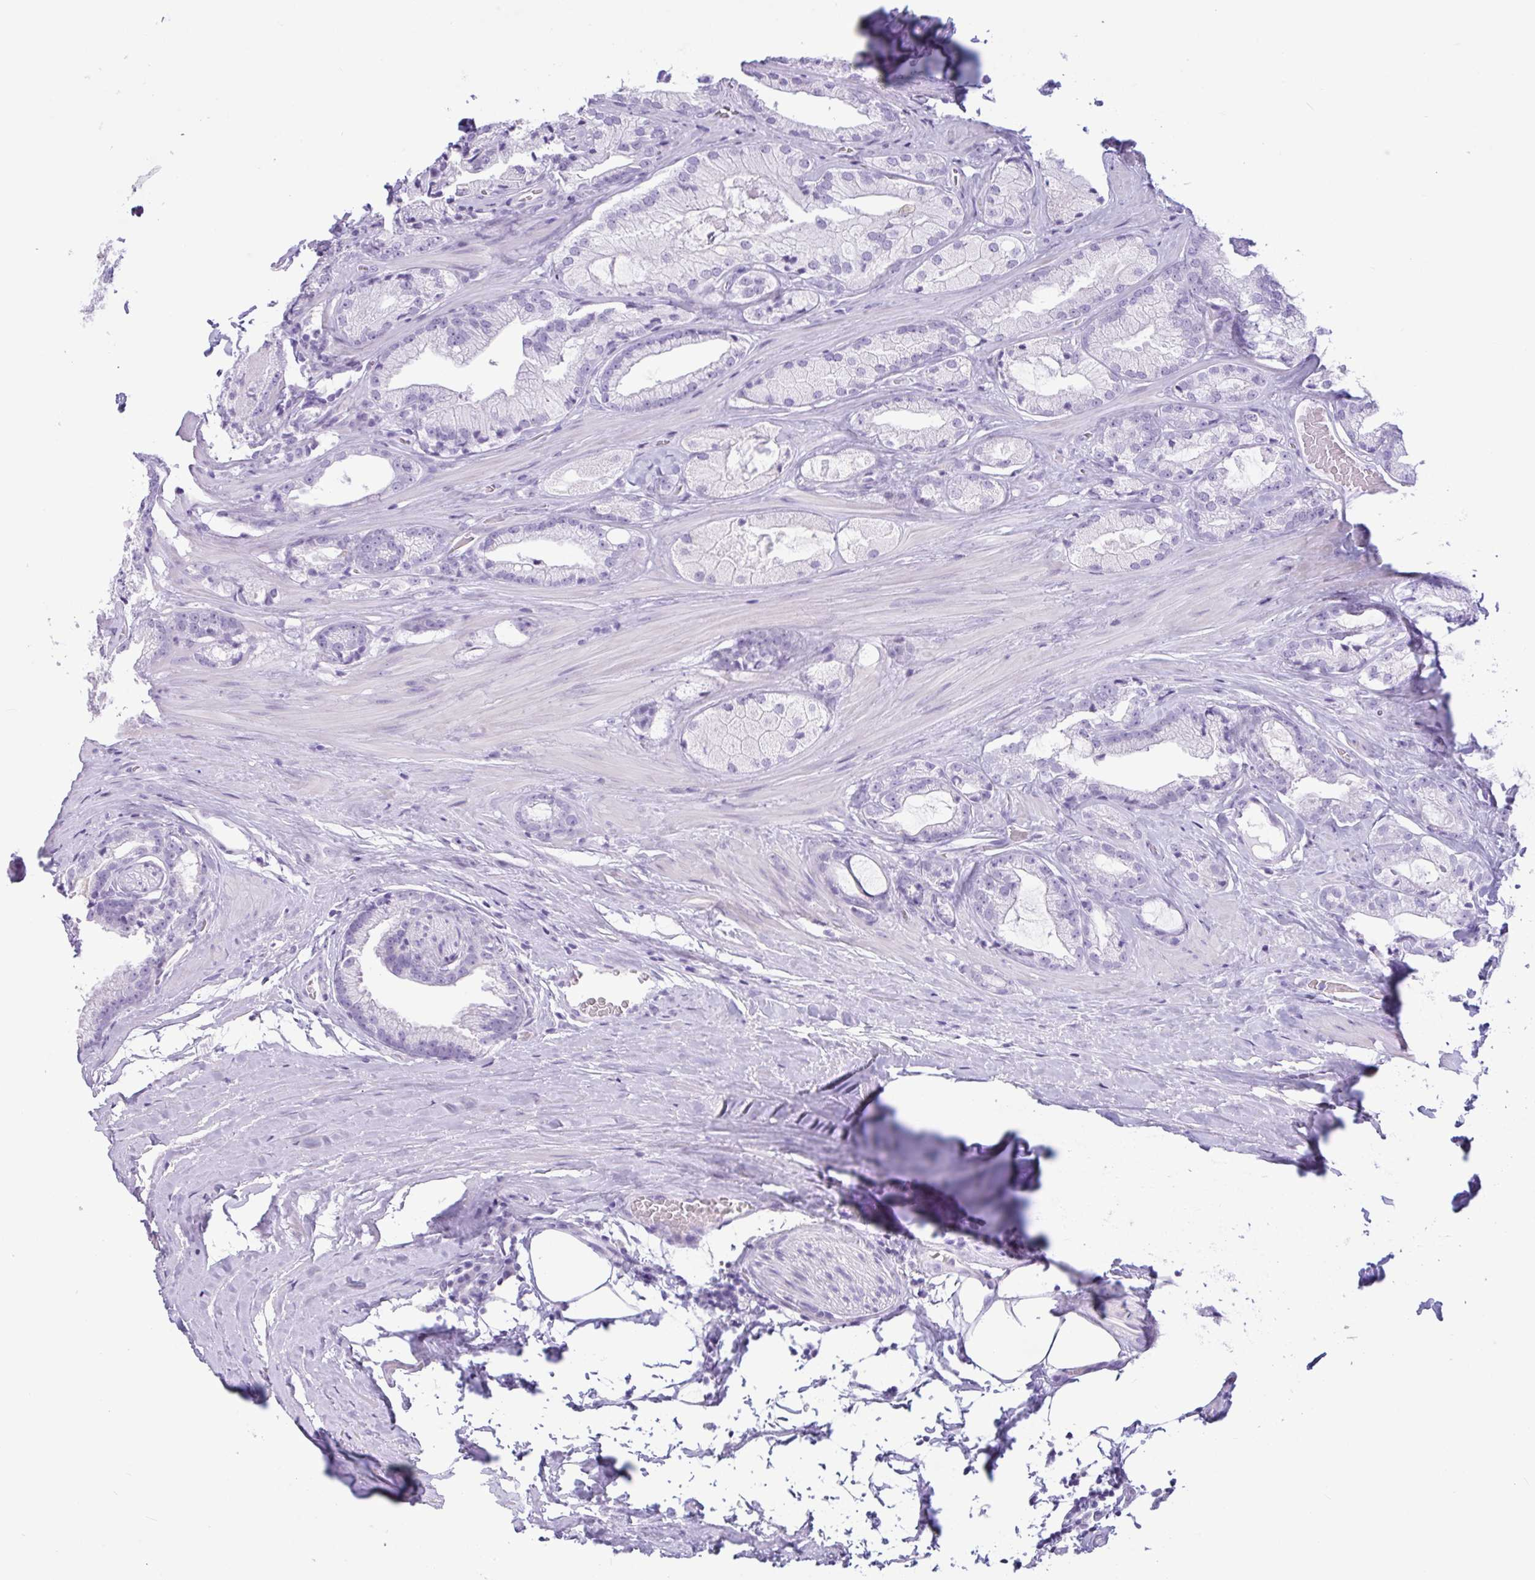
{"staining": {"intensity": "negative", "quantity": "none", "location": "none"}, "tissue": "prostate cancer", "cell_type": "Tumor cells", "image_type": "cancer", "snomed": [{"axis": "morphology", "description": "Adenocarcinoma, High grade"}, {"axis": "topography", "description": "Prostate"}], "caption": "A histopathology image of human prostate cancer (high-grade adenocarcinoma) is negative for staining in tumor cells.", "gene": "CTSE", "patient": {"sex": "male", "age": 68}}